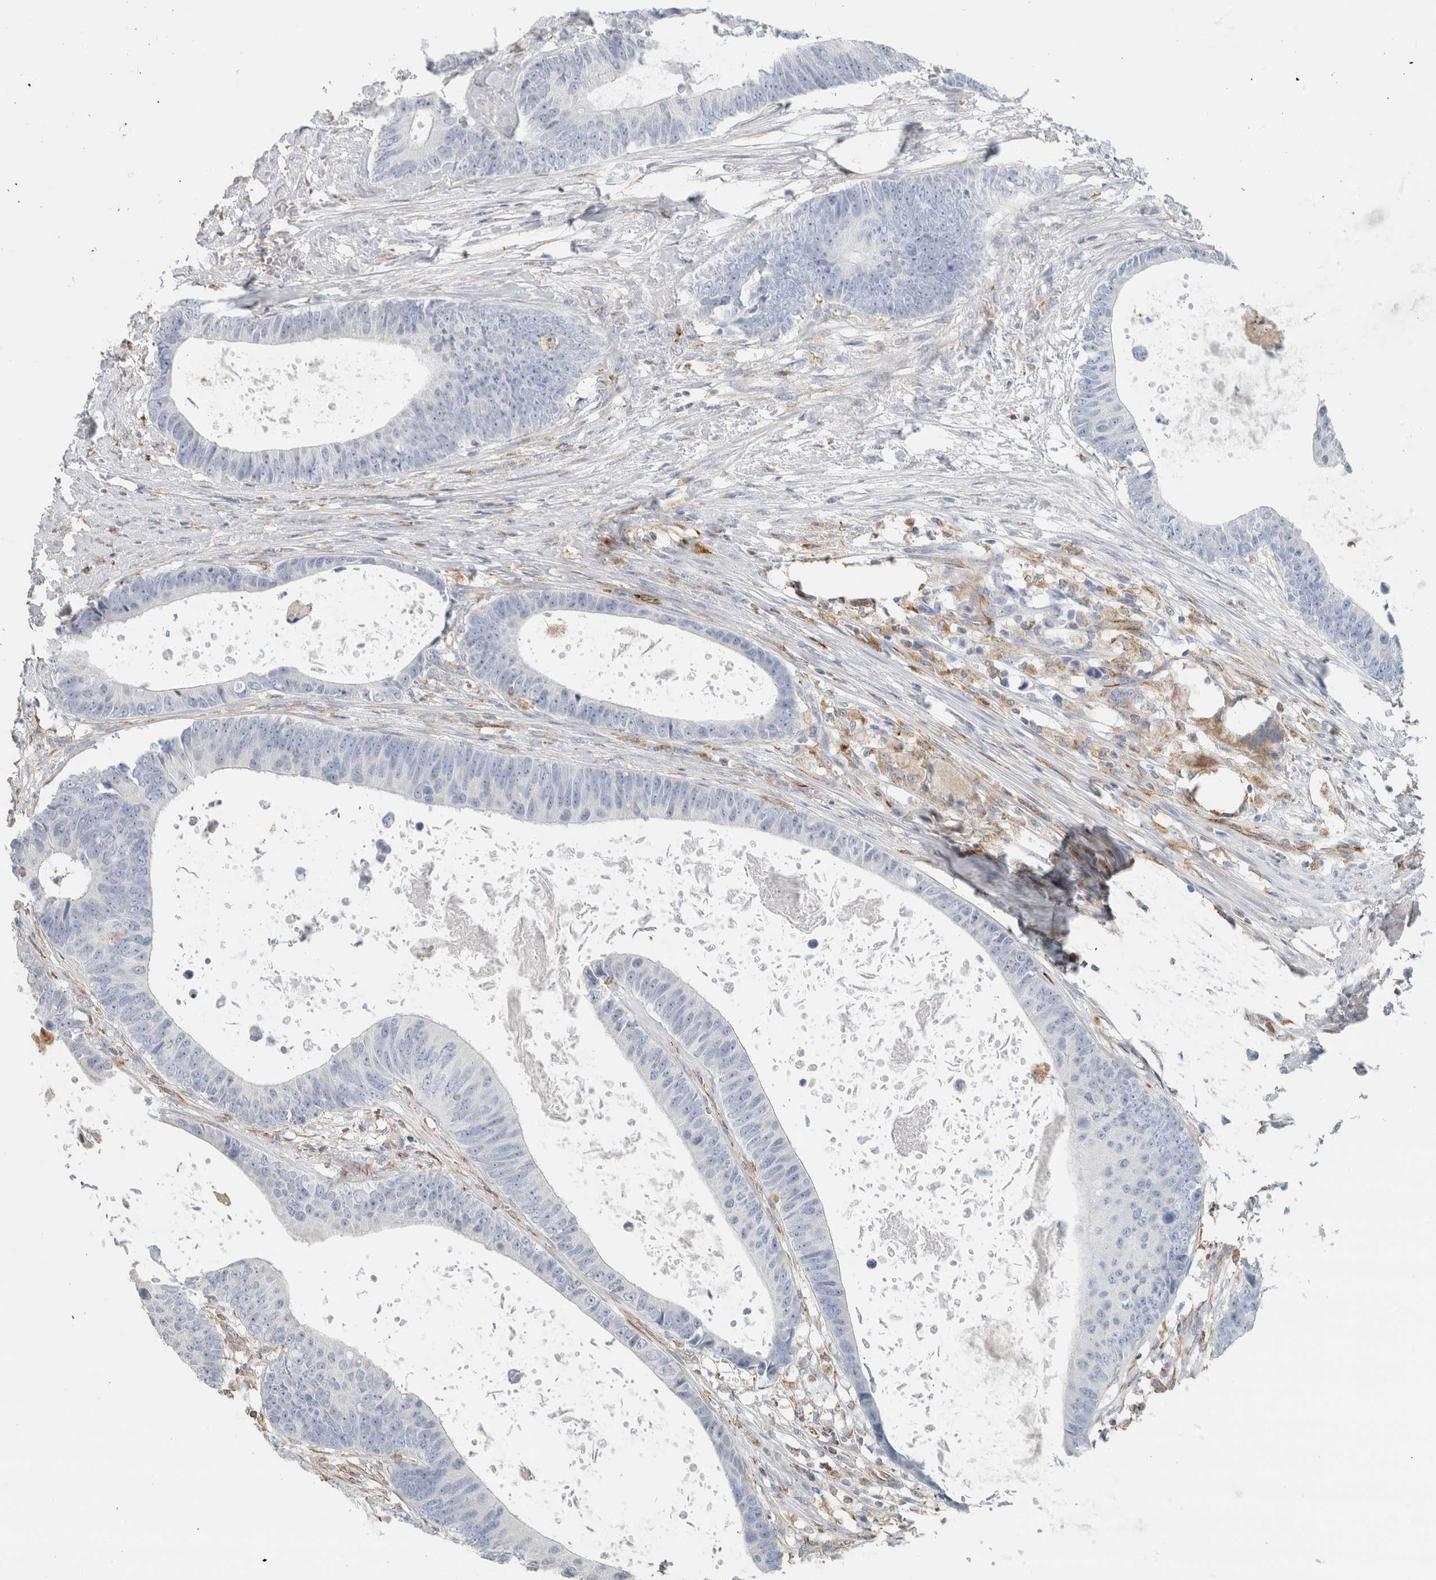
{"staining": {"intensity": "negative", "quantity": "none", "location": "none"}, "tissue": "colorectal cancer", "cell_type": "Tumor cells", "image_type": "cancer", "snomed": [{"axis": "morphology", "description": "Adenocarcinoma, NOS"}, {"axis": "topography", "description": "Colon"}], "caption": "Immunohistochemistry (IHC) micrograph of colorectal adenocarcinoma stained for a protein (brown), which shows no staining in tumor cells.", "gene": "LY86", "patient": {"sex": "male", "age": 56}}